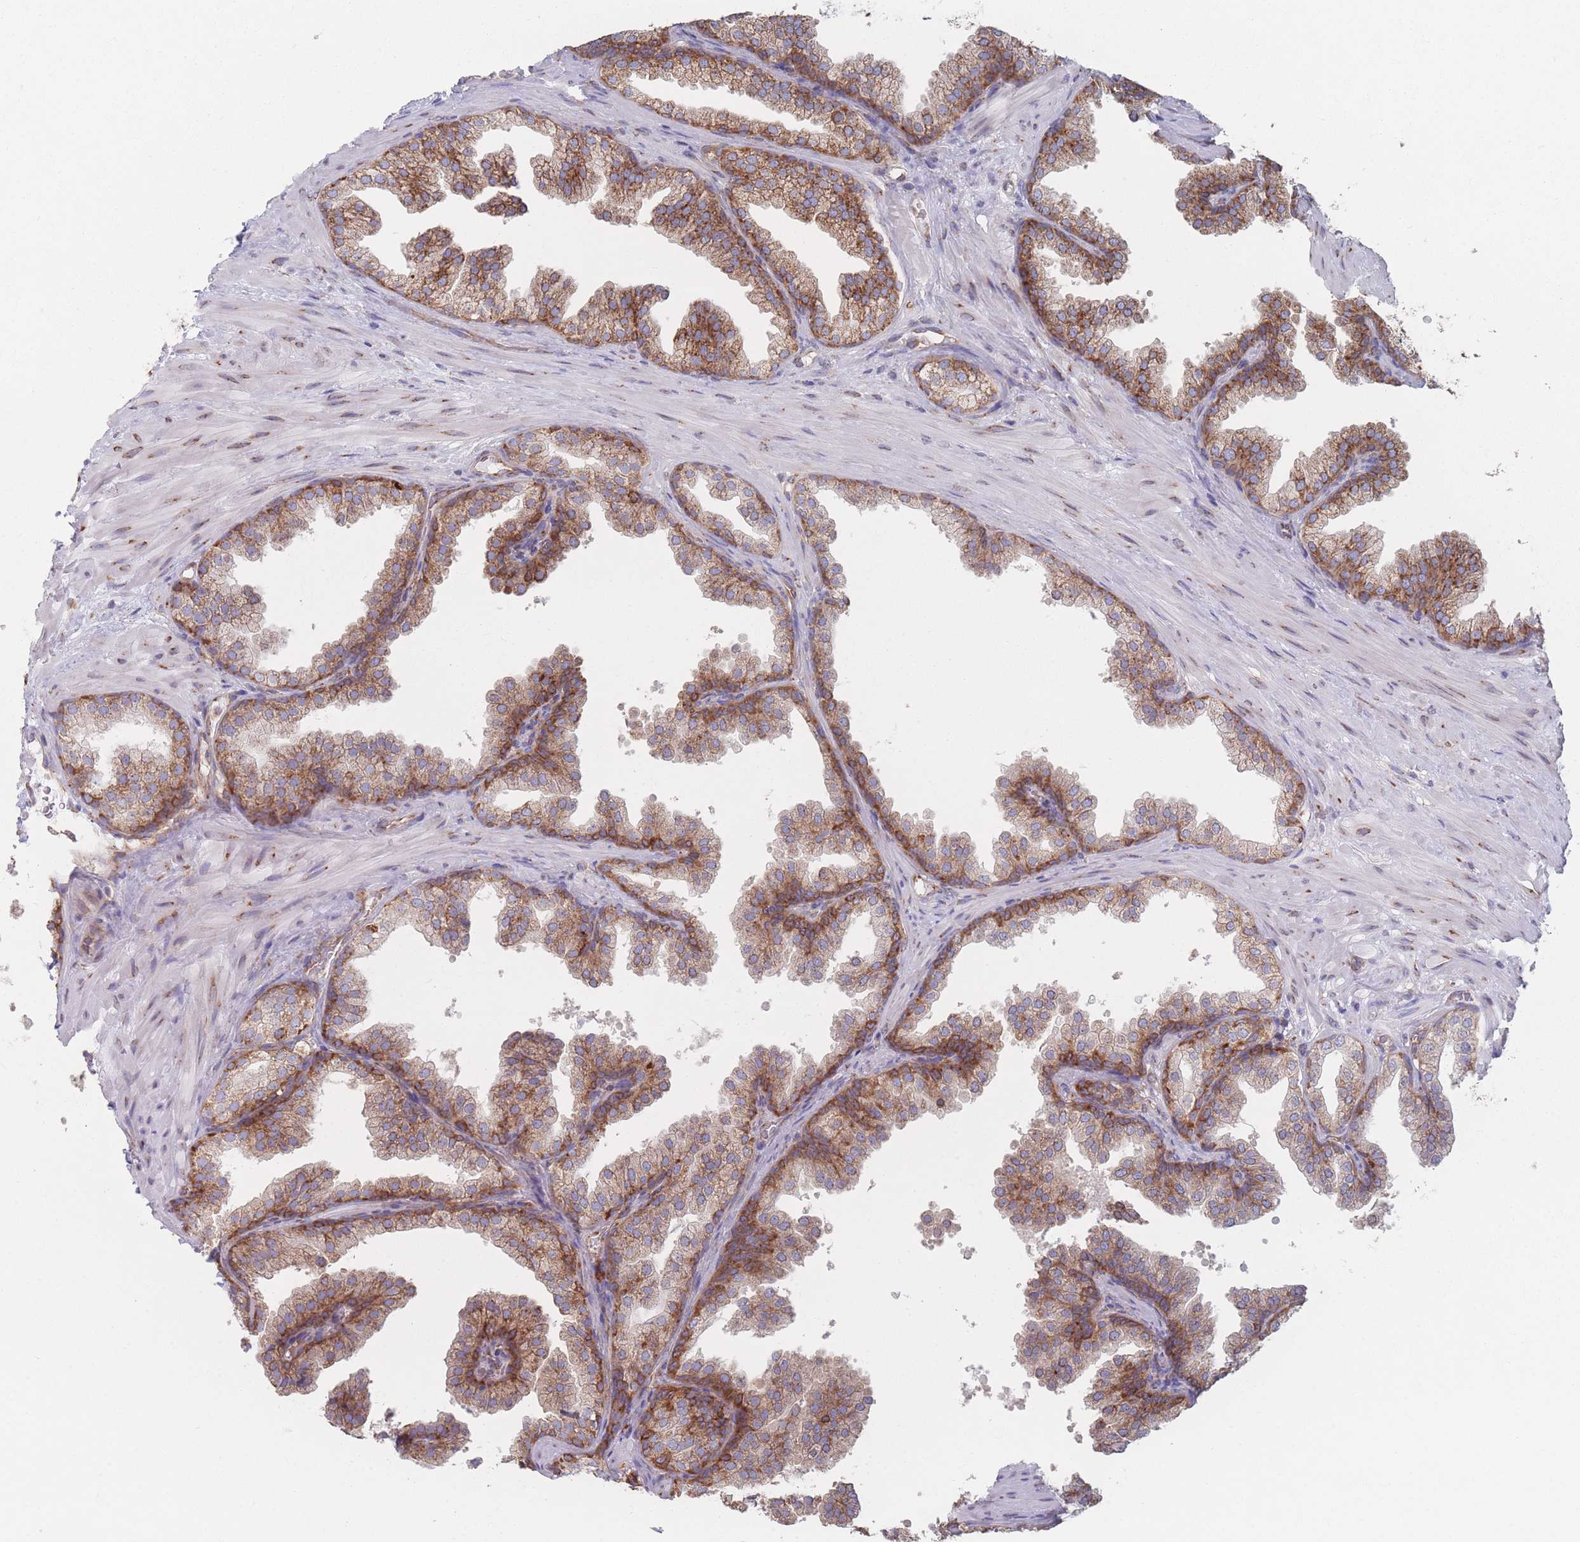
{"staining": {"intensity": "moderate", "quantity": ">75%", "location": "cytoplasmic/membranous"}, "tissue": "prostate", "cell_type": "Glandular cells", "image_type": "normal", "snomed": [{"axis": "morphology", "description": "Normal tissue, NOS"}, {"axis": "topography", "description": "Prostate"}], "caption": "High-power microscopy captured an immunohistochemistry image of normal prostate, revealing moderate cytoplasmic/membranous expression in about >75% of glandular cells.", "gene": "EEF1B2", "patient": {"sex": "male", "age": 37}}